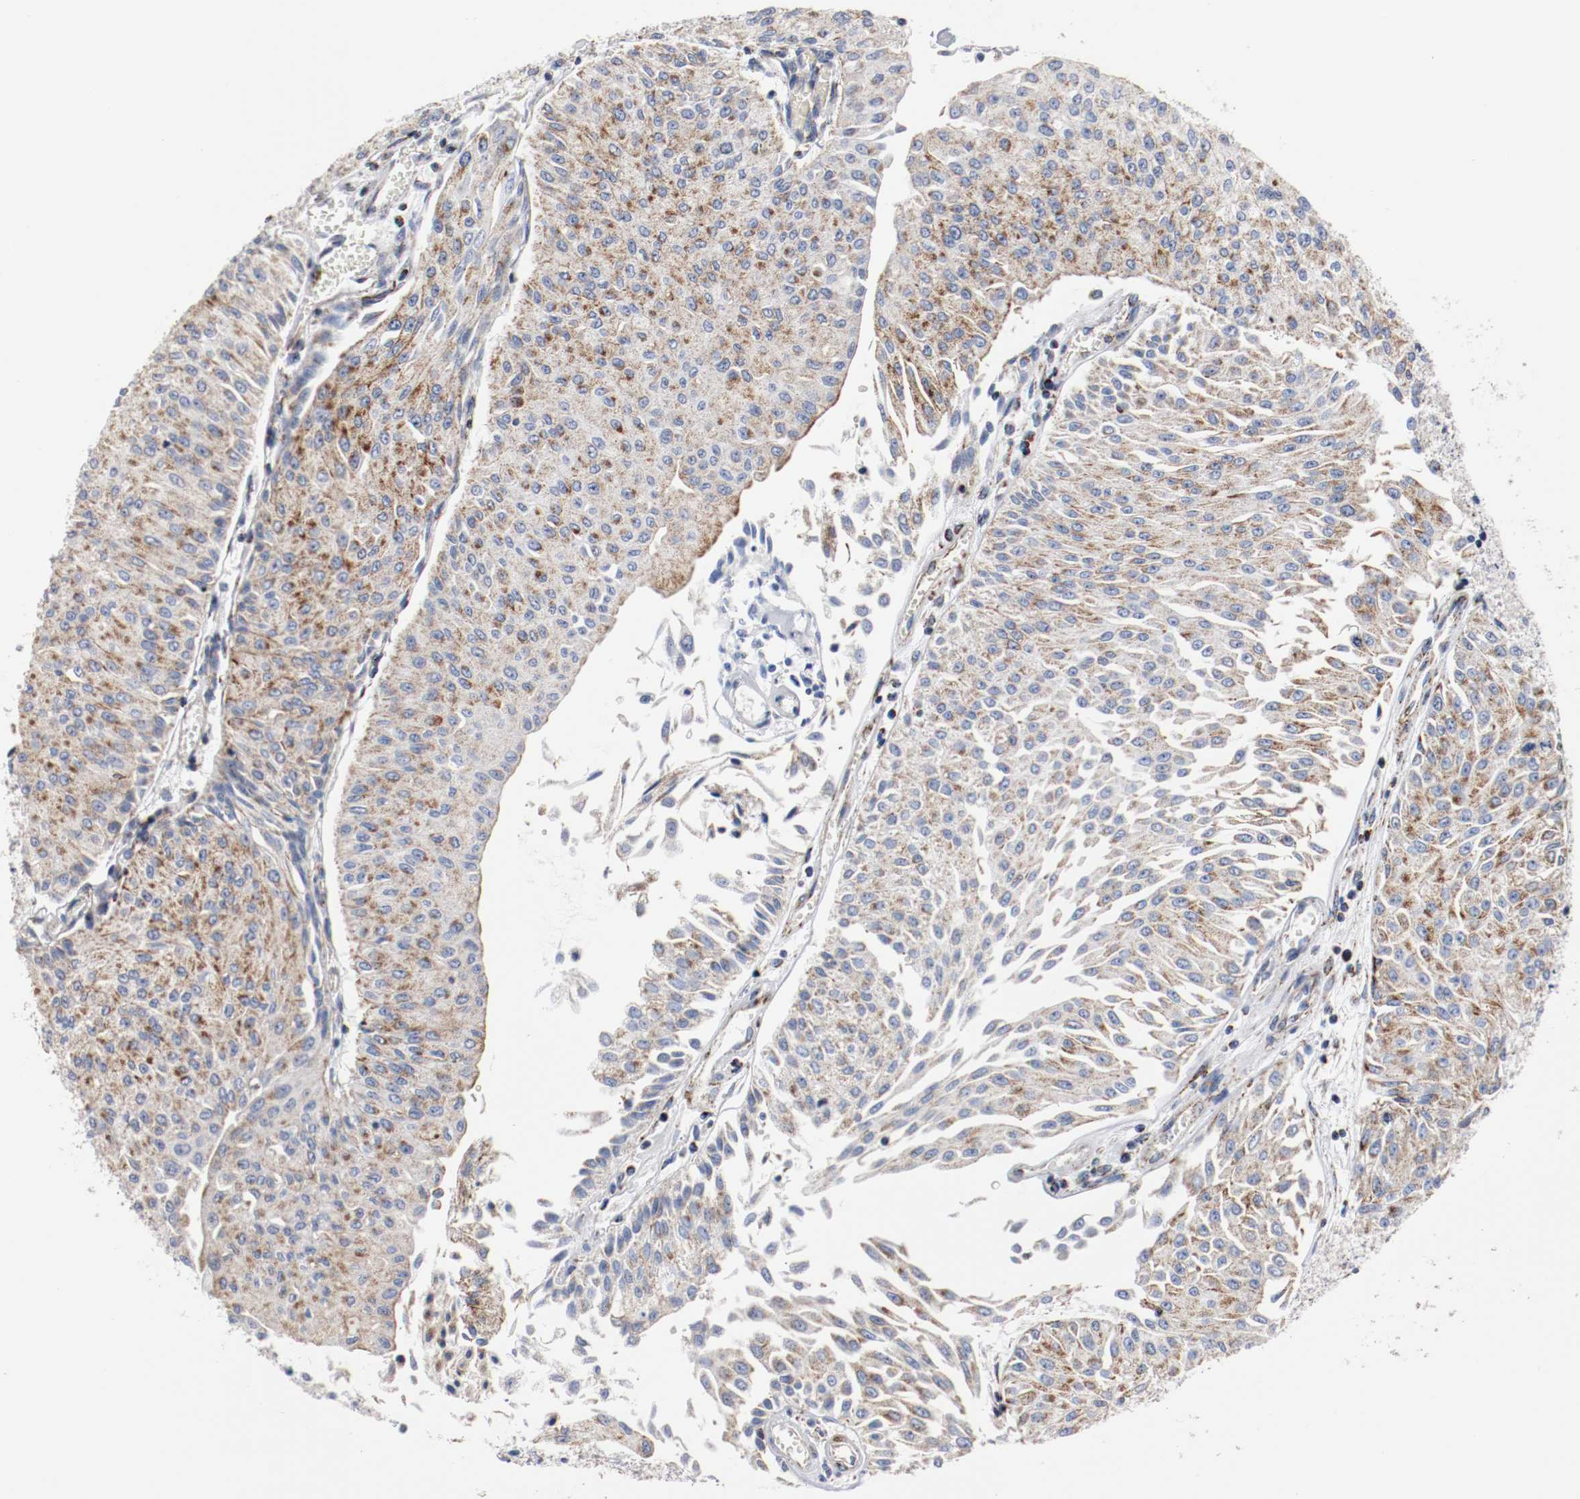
{"staining": {"intensity": "moderate", "quantity": "25%-75%", "location": "cytoplasmic/membranous"}, "tissue": "urothelial cancer", "cell_type": "Tumor cells", "image_type": "cancer", "snomed": [{"axis": "morphology", "description": "Urothelial carcinoma, Low grade"}, {"axis": "topography", "description": "Urinary bladder"}], "caption": "Immunohistochemistry (IHC) staining of urothelial cancer, which reveals medium levels of moderate cytoplasmic/membranous staining in about 25%-75% of tumor cells indicating moderate cytoplasmic/membranous protein staining. The staining was performed using DAB (brown) for protein detection and nuclei were counterstained in hematoxylin (blue).", "gene": "TUBD1", "patient": {"sex": "male", "age": 86}}